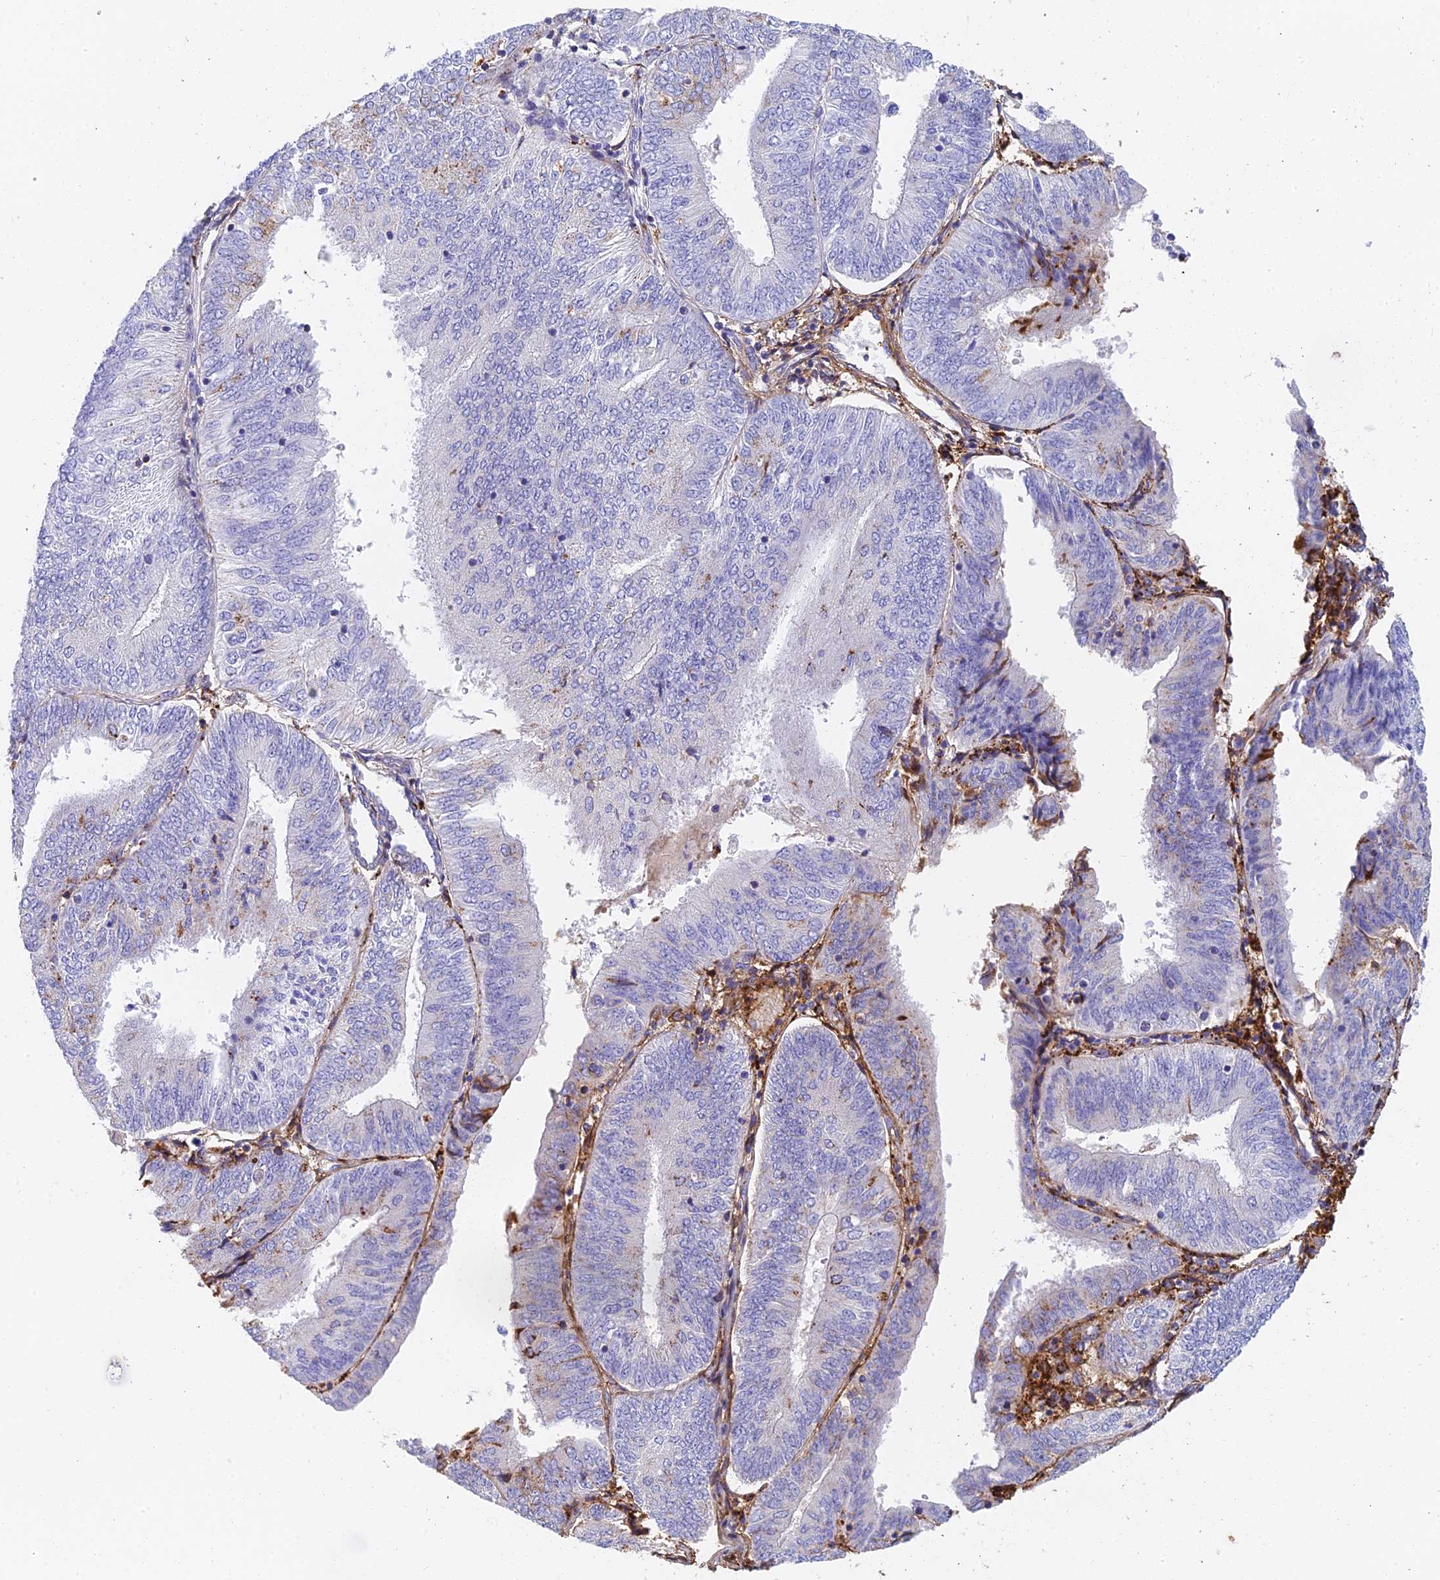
{"staining": {"intensity": "negative", "quantity": "none", "location": "none"}, "tissue": "endometrial cancer", "cell_type": "Tumor cells", "image_type": "cancer", "snomed": [{"axis": "morphology", "description": "Adenocarcinoma, NOS"}, {"axis": "topography", "description": "Endometrium"}], "caption": "This is an immunohistochemistry (IHC) photomicrograph of adenocarcinoma (endometrial). There is no positivity in tumor cells.", "gene": "ADAMTS13", "patient": {"sex": "female", "age": 58}}